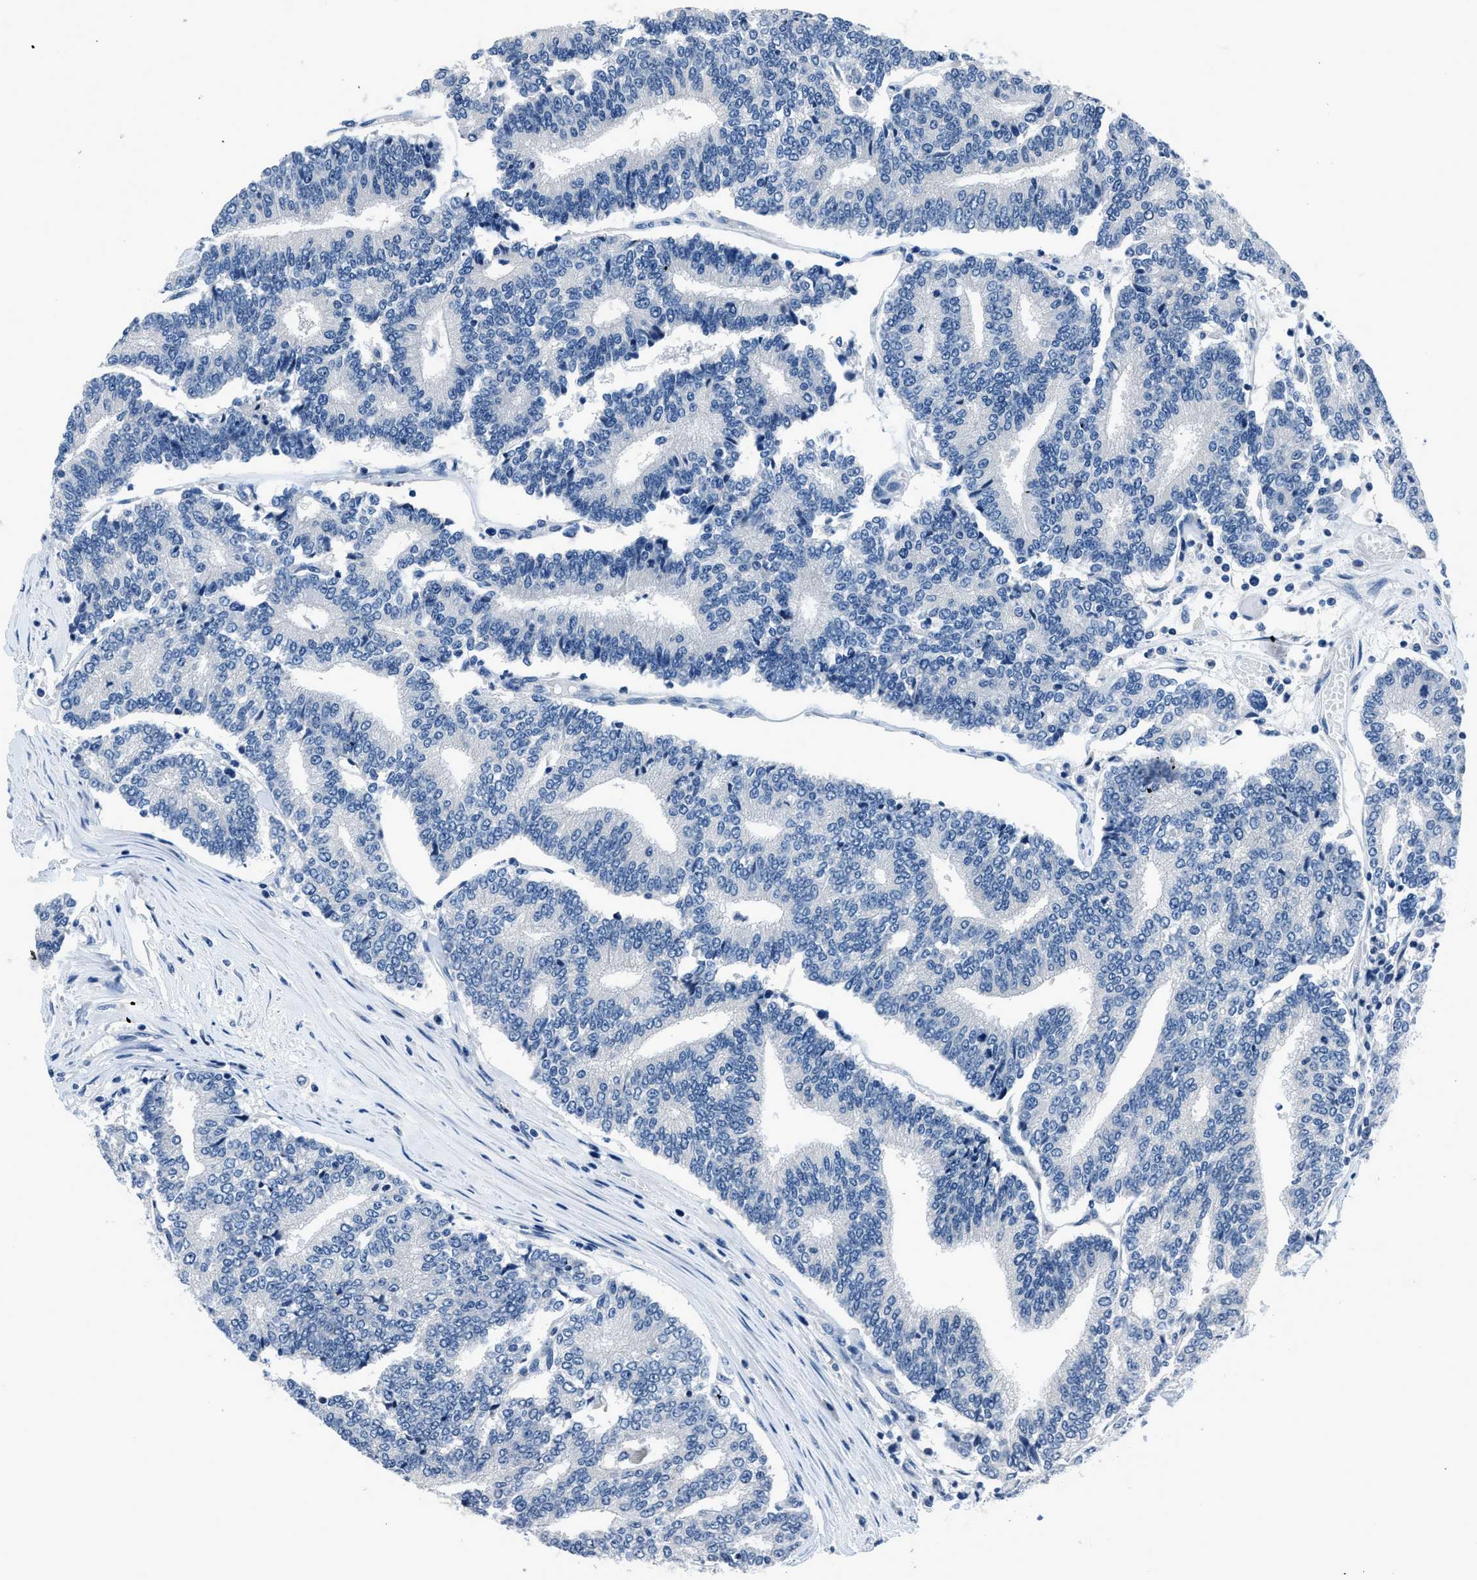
{"staining": {"intensity": "negative", "quantity": "none", "location": "none"}, "tissue": "prostate cancer", "cell_type": "Tumor cells", "image_type": "cancer", "snomed": [{"axis": "morphology", "description": "Normal tissue, NOS"}, {"axis": "morphology", "description": "Adenocarcinoma, High grade"}, {"axis": "topography", "description": "Prostate"}, {"axis": "topography", "description": "Seminal veicle"}], "caption": "A photomicrograph of human adenocarcinoma (high-grade) (prostate) is negative for staining in tumor cells.", "gene": "GJA3", "patient": {"sex": "male", "age": 55}}